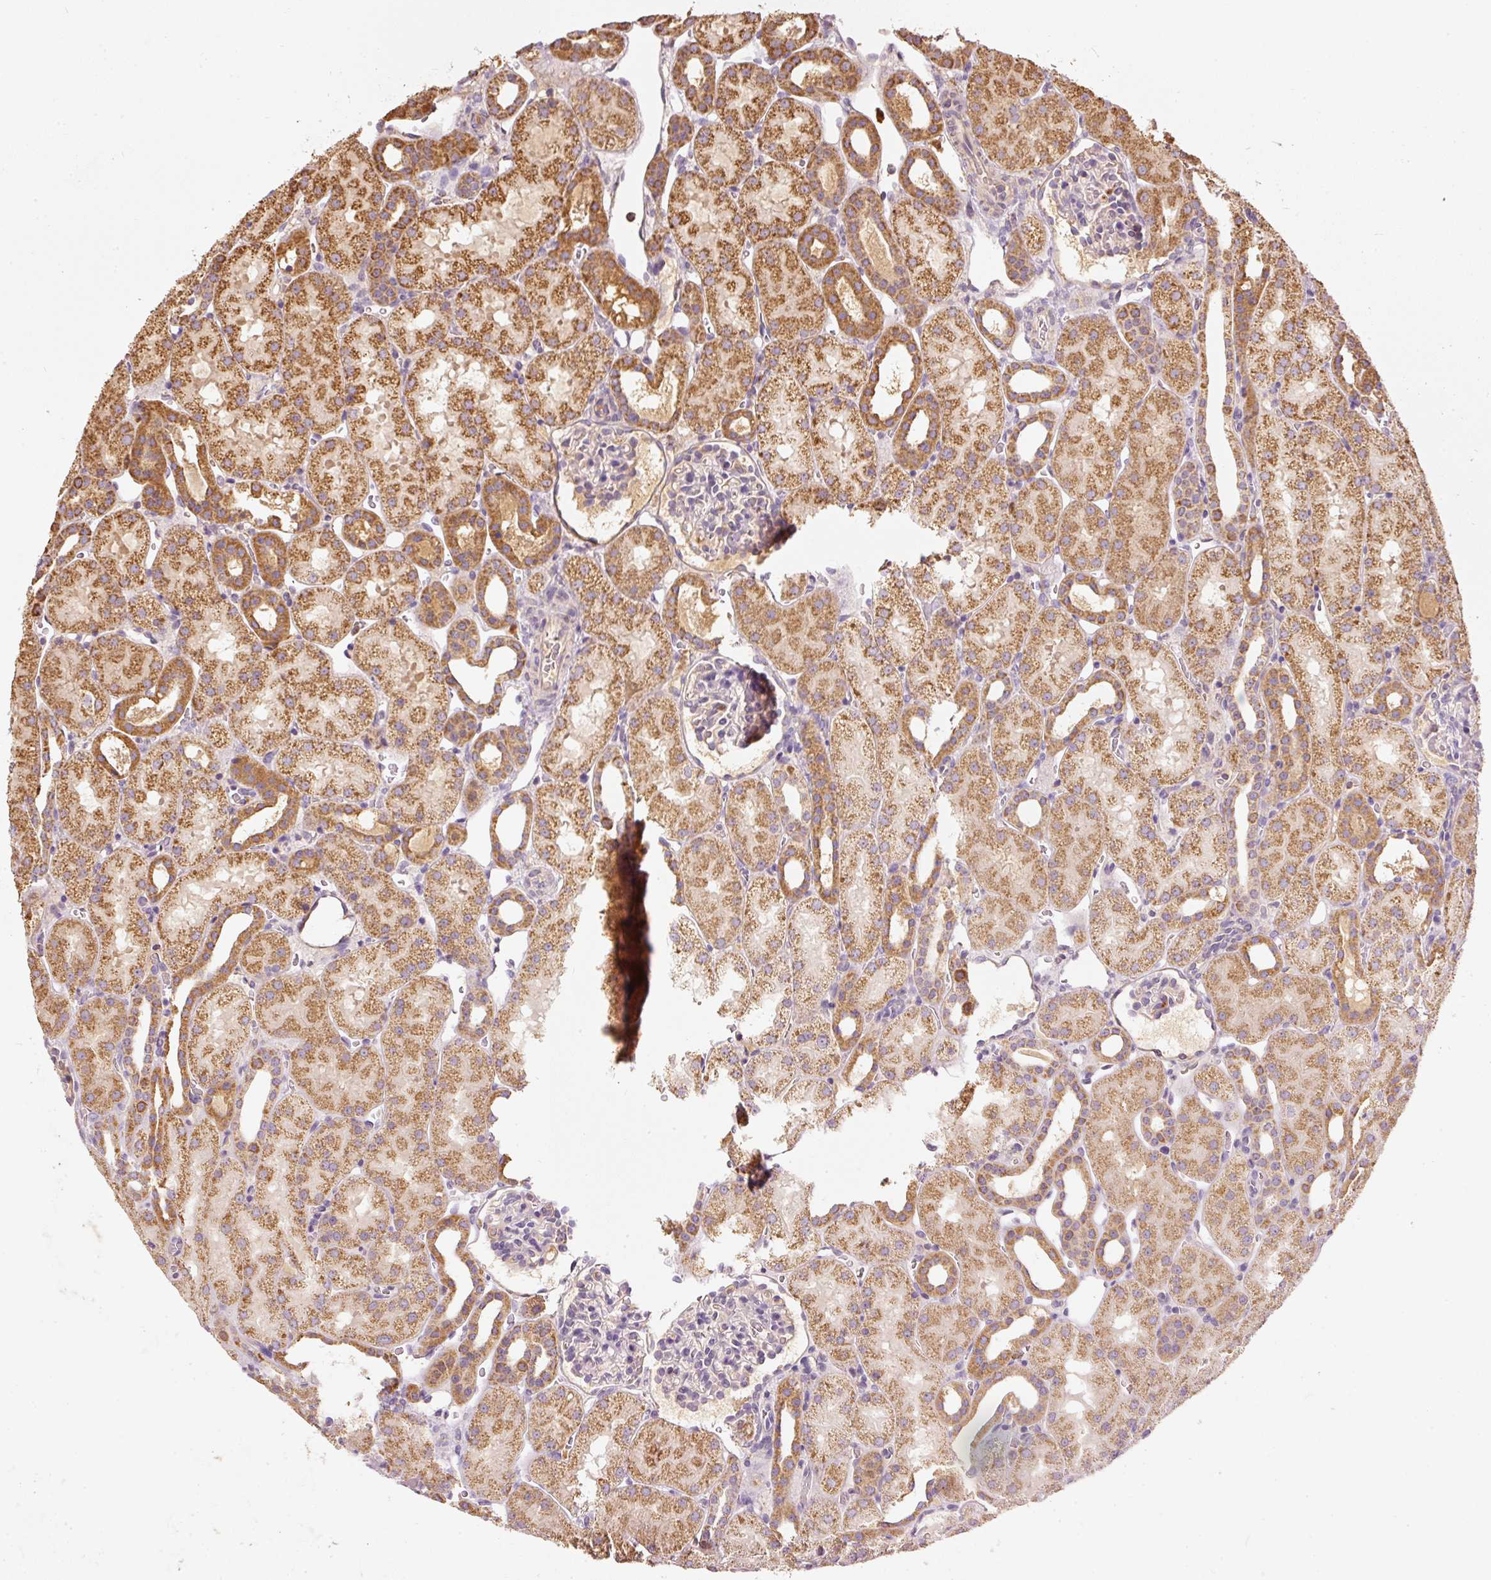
{"staining": {"intensity": "moderate", "quantity": "<25%", "location": "cytoplasmic/membranous"}, "tissue": "kidney", "cell_type": "Cells in glomeruli", "image_type": "normal", "snomed": [{"axis": "morphology", "description": "Normal tissue, NOS"}, {"axis": "topography", "description": "Kidney"}], "caption": "A micrograph of human kidney stained for a protein exhibits moderate cytoplasmic/membranous brown staining in cells in glomeruli. The staining is performed using DAB (3,3'-diaminobenzidine) brown chromogen to label protein expression. The nuclei are counter-stained blue using hematoxylin.", "gene": "PSENEN", "patient": {"sex": "male", "age": 2}}